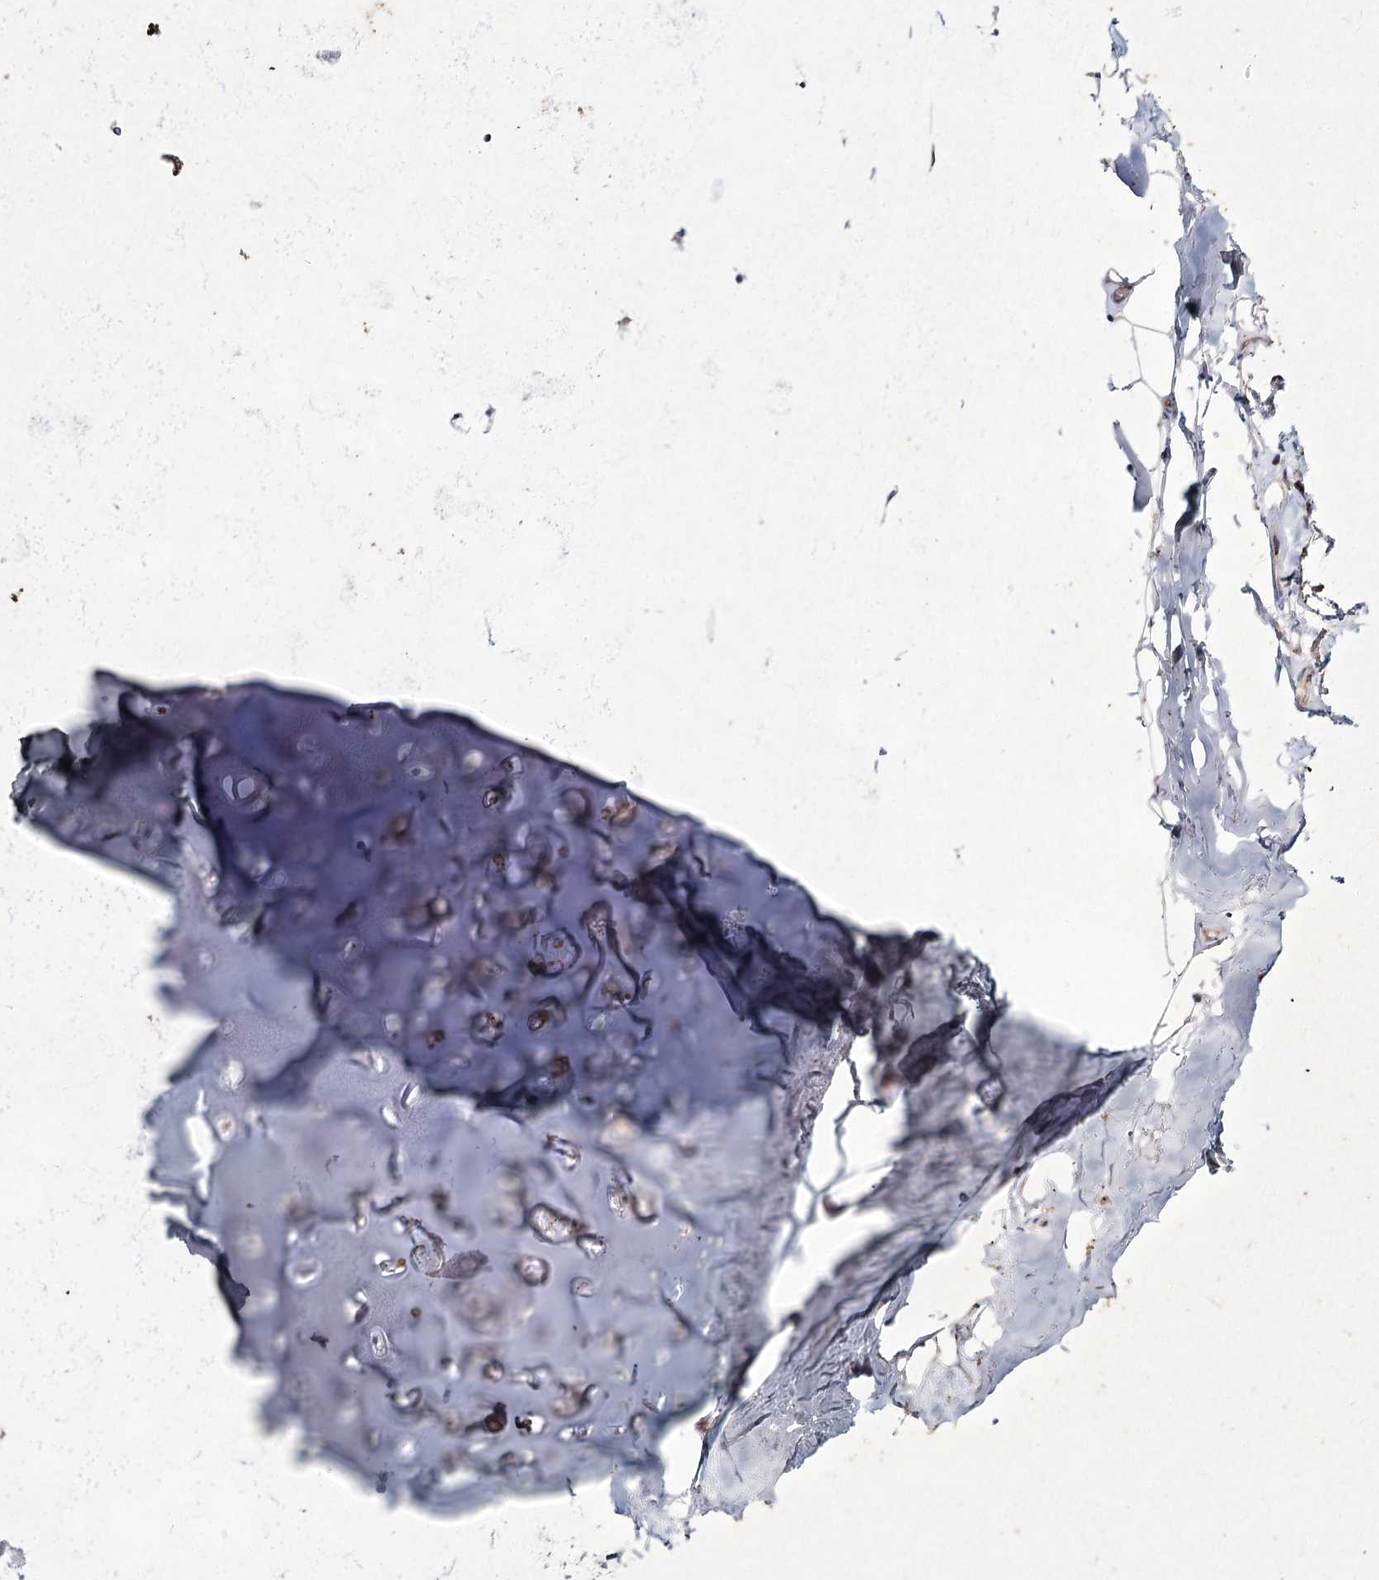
{"staining": {"intensity": "weak", "quantity": ">75%", "location": "cytoplasmic/membranous"}, "tissue": "adipose tissue", "cell_type": "Adipocytes", "image_type": "normal", "snomed": [{"axis": "morphology", "description": "Normal tissue, NOS"}, {"axis": "topography", "description": "Lymph node"}, {"axis": "topography", "description": "Bronchus"}], "caption": "Immunohistochemical staining of benign adipose tissue shows low levels of weak cytoplasmic/membranous positivity in approximately >75% of adipocytes.", "gene": "LDLRAD3", "patient": {"sex": "male", "age": 63}}